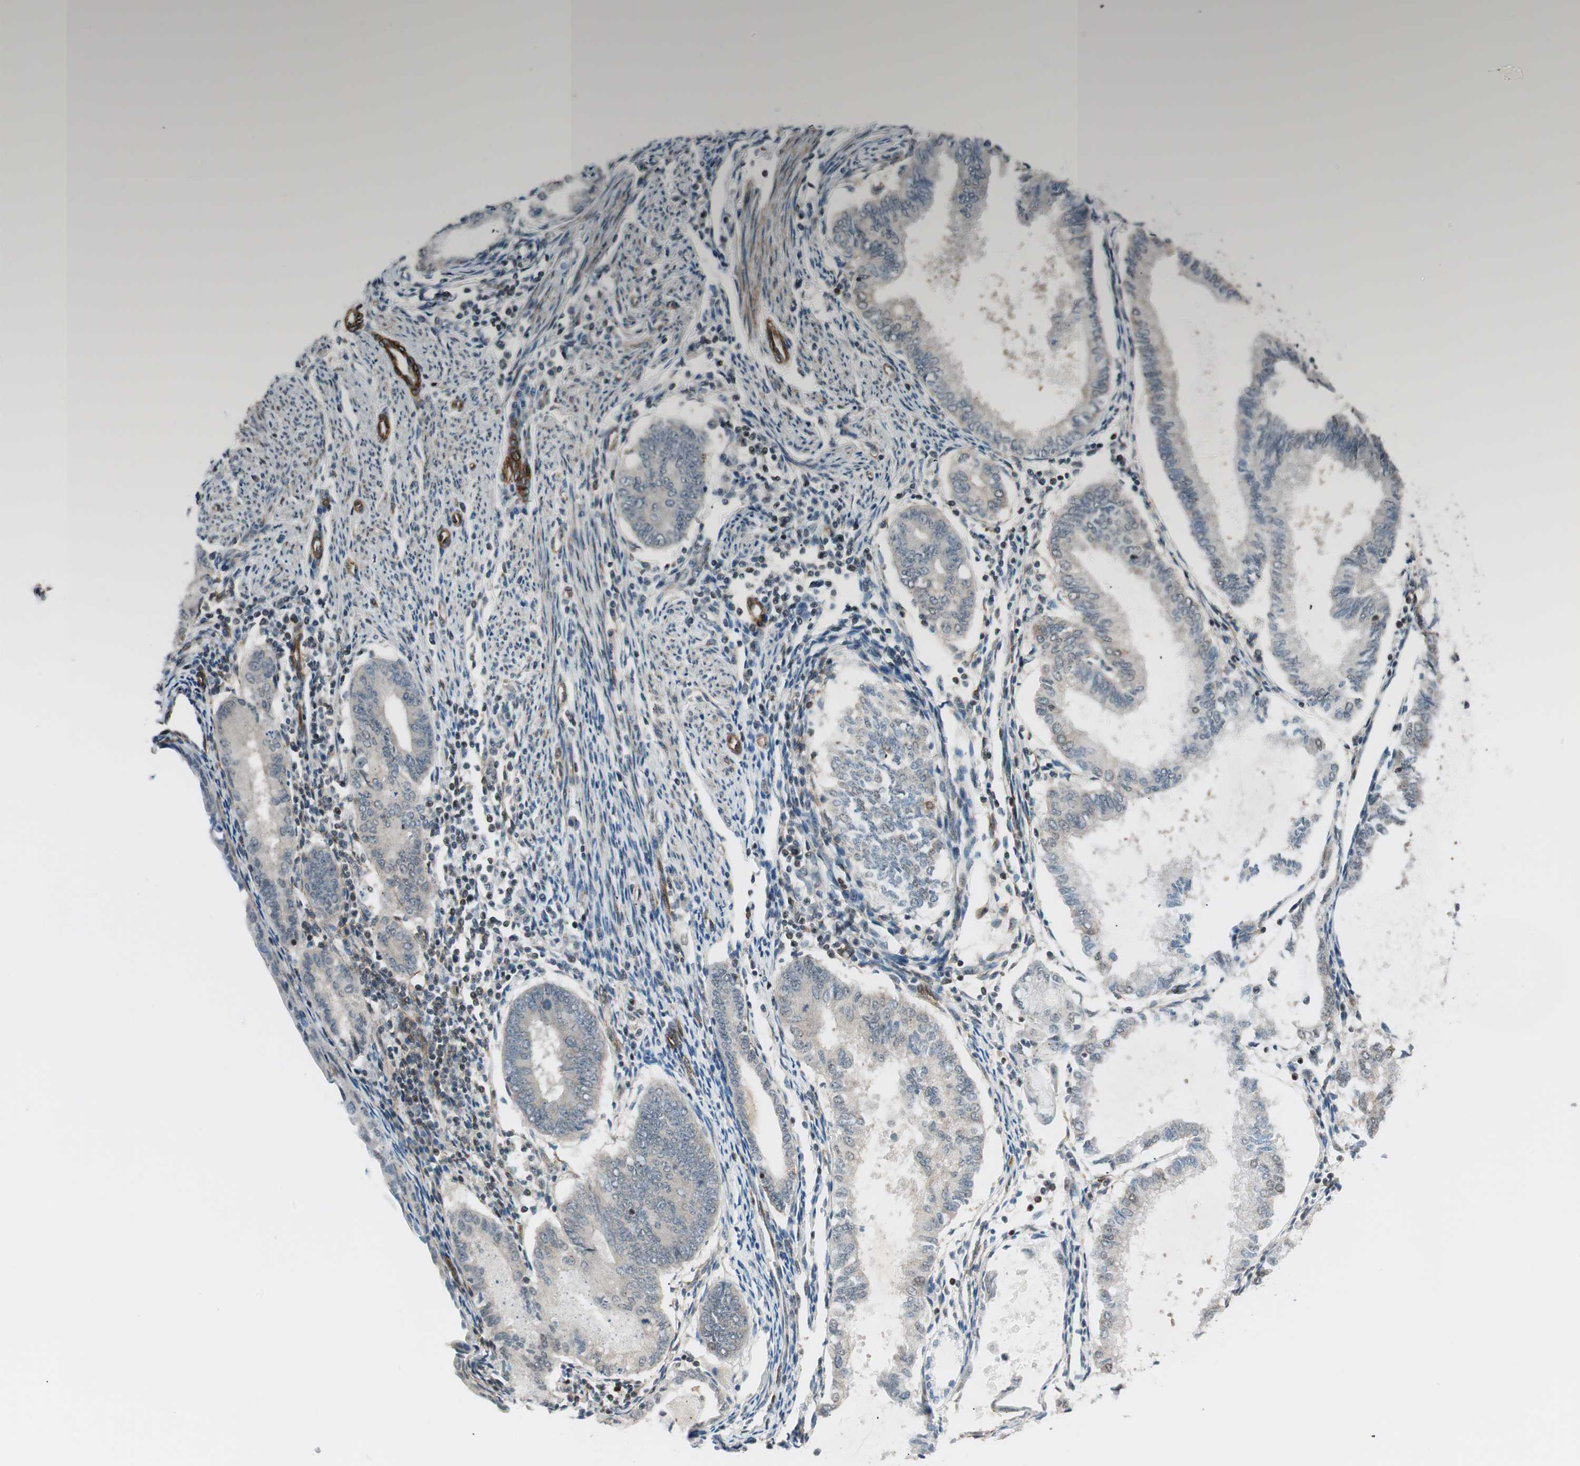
{"staining": {"intensity": "negative", "quantity": "none", "location": "none"}, "tissue": "endometrial cancer", "cell_type": "Tumor cells", "image_type": "cancer", "snomed": [{"axis": "morphology", "description": "Adenocarcinoma, NOS"}, {"axis": "topography", "description": "Endometrium"}], "caption": "Tumor cells are negative for brown protein staining in endometrial cancer. Nuclei are stained in blue.", "gene": "CDK19", "patient": {"sex": "female", "age": 86}}